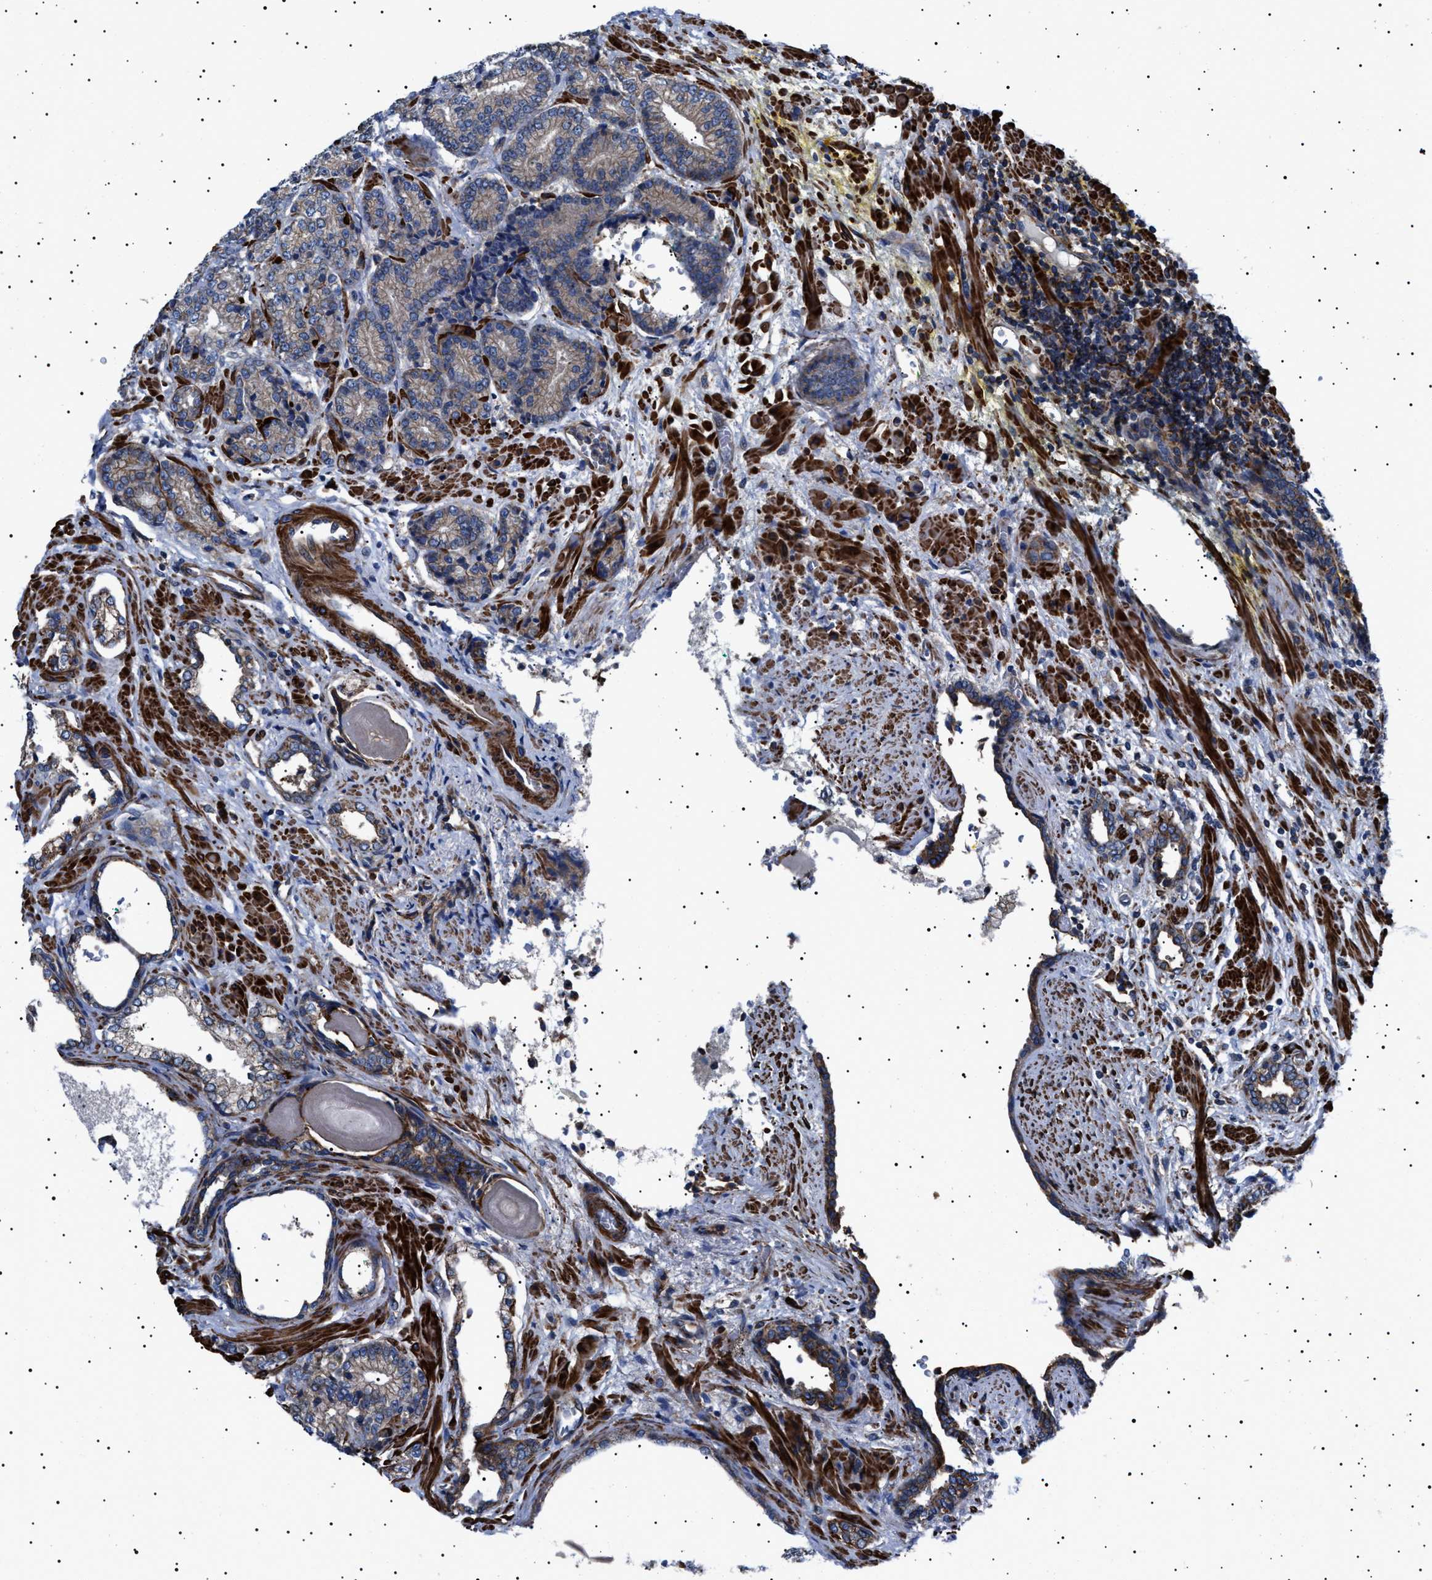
{"staining": {"intensity": "weak", "quantity": ">75%", "location": "cytoplasmic/membranous"}, "tissue": "prostate cancer", "cell_type": "Tumor cells", "image_type": "cancer", "snomed": [{"axis": "morphology", "description": "Adenocarcinoma, High grade"}, {"axis": "topography", "description": "Prostate"}], "caption": "A brown stain shows weak cytoplasmic/membranous positivity of a protein in human high-grade adenocarcinoma (prostate) tumor cells.", "gene": "NEU1", "patient": {"sex": "male", "age": 61}}